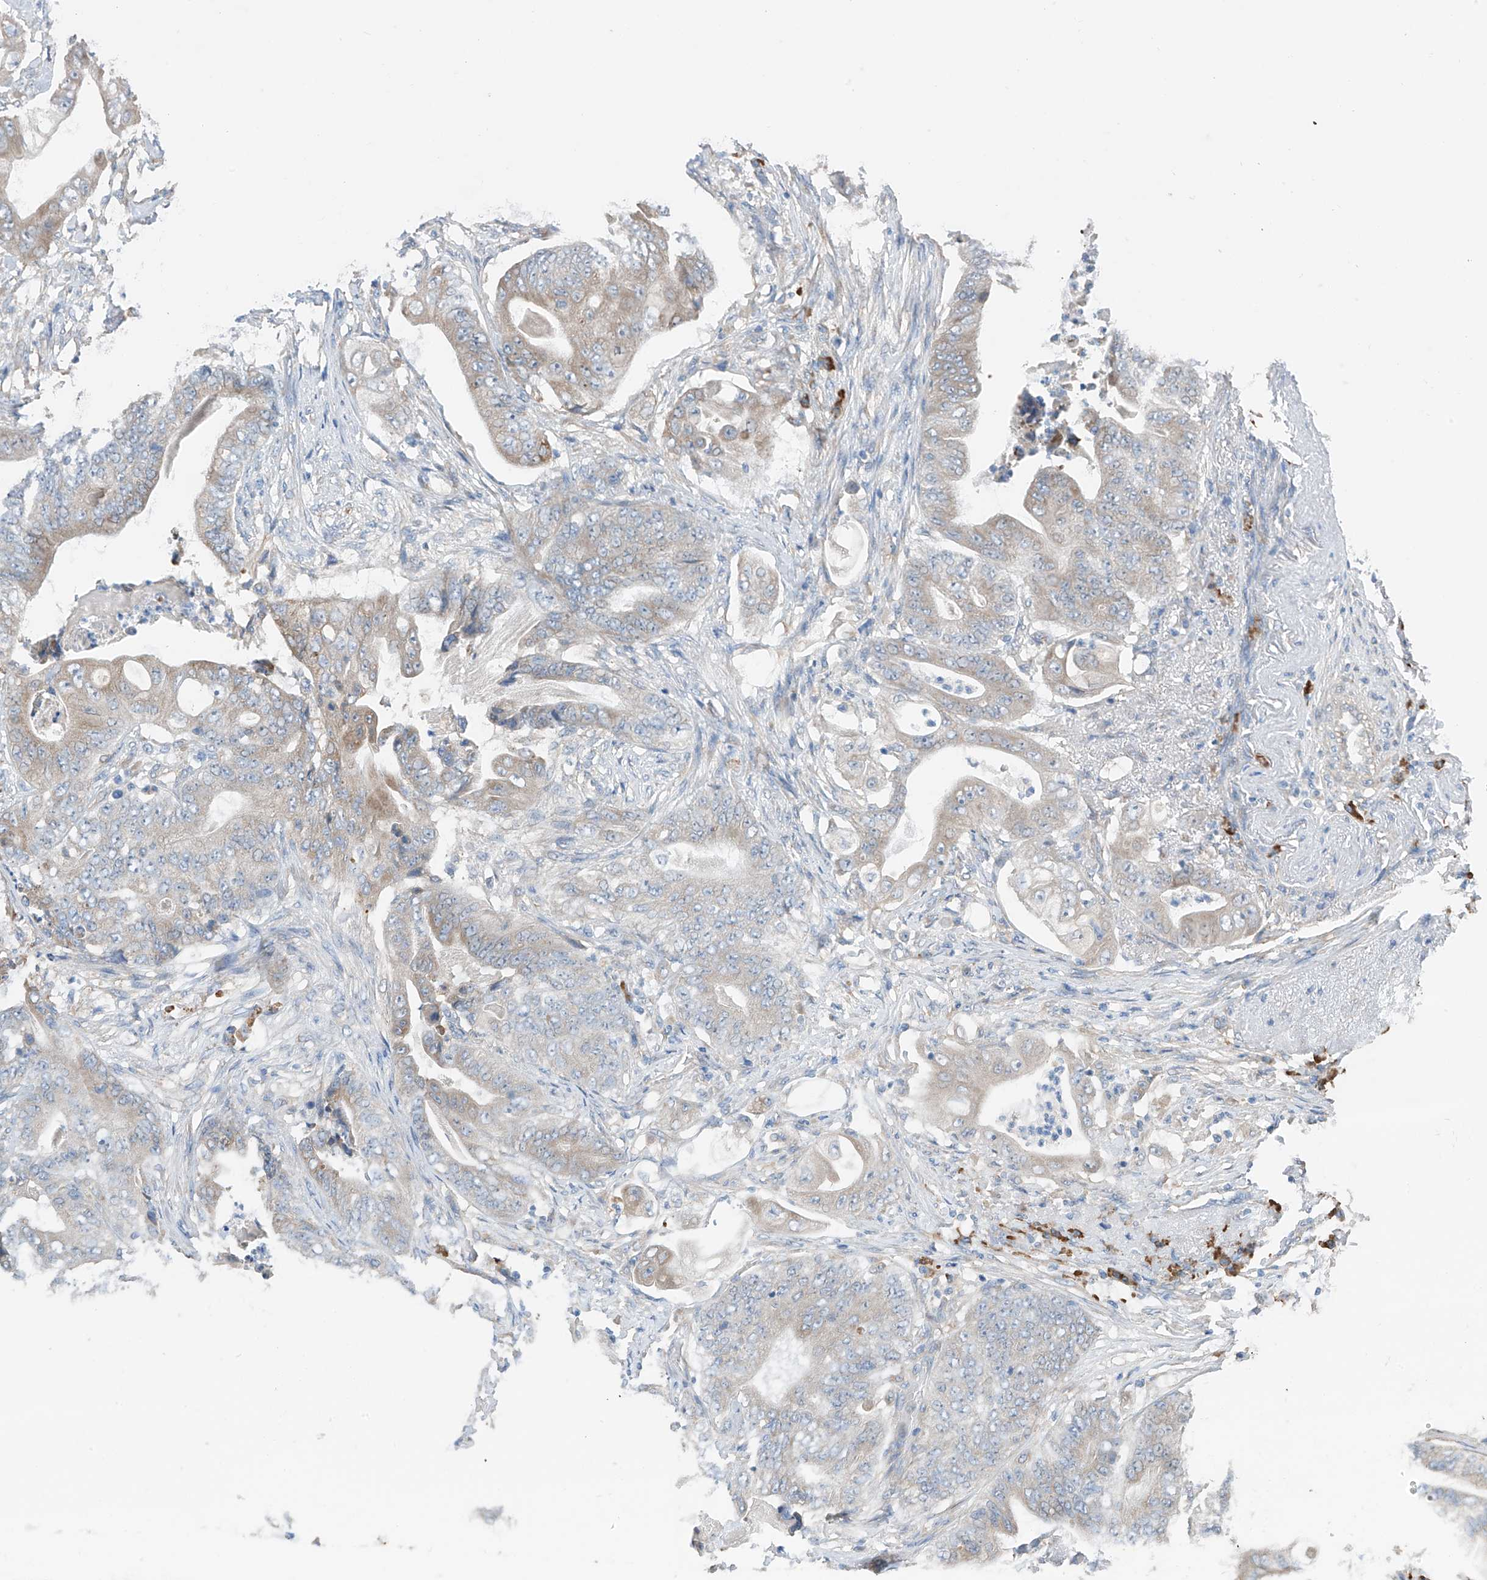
{"staining": {"intensity": "weak", "quantity": "<25%", "location": "cytoplasmic/membranous"}, "tissue": "stomach cancer", "cell_type": "Tumor cells", "image_type": "cancer", "snomed": [{"axis": "morphology", "description": "Adenocarcinoma, NOS"}, {"axis": "topography", "description": "Stomach"}], "caption": "Tumor cells show no significant protein staining in adenocarcinoma (stomach). (DAB IHC with hematoxylin counter stain).", "gene": "REC8", "patient": {"sex": "female", "age": 73}}